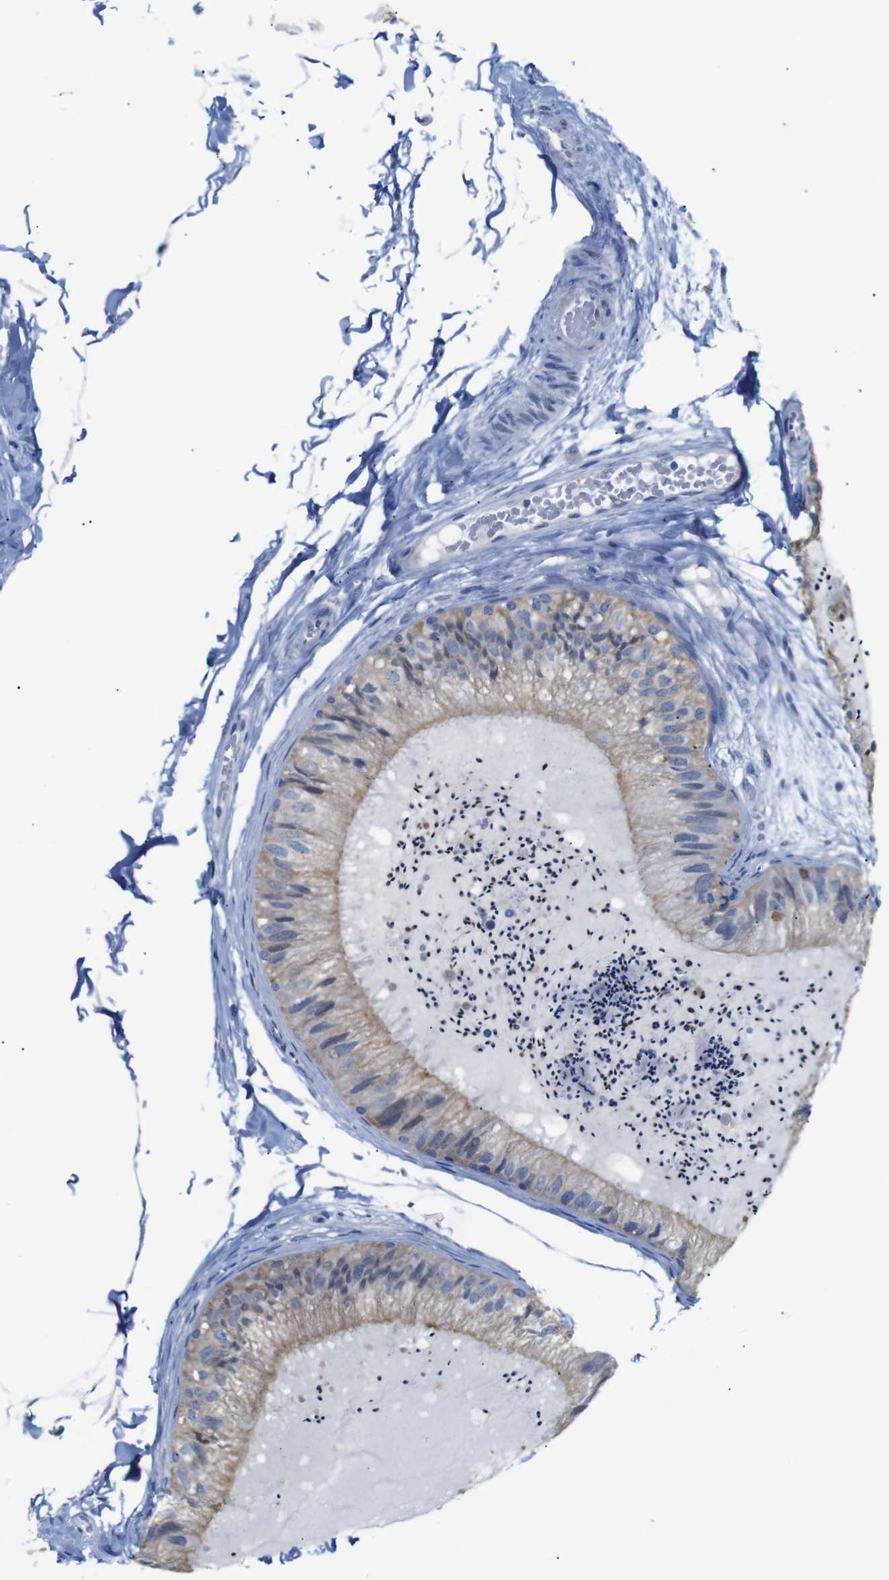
{"staining": {"intensity": "weak", "quantity": ">75%", "location": "cytoplasmic/membranous"}, "tissue": "epididymis", "cell_type": "Glandular cells", "image_type": "normal", "snomed": [{"axis": "morphology", "description": "Normal tissue, NOS"}, {"axis": "topography", "description": "Epididymis"}], "caption": "Protein expression analysis of unremarkable epididymis demonstrates weak cytoplasmic/membranous staining in about >75% of glandular cells. (Brightfield microscopy of DAB IHC at high magnification).", "gene": "ALOX15", "patient": {"sex": "male", "age": 31}}